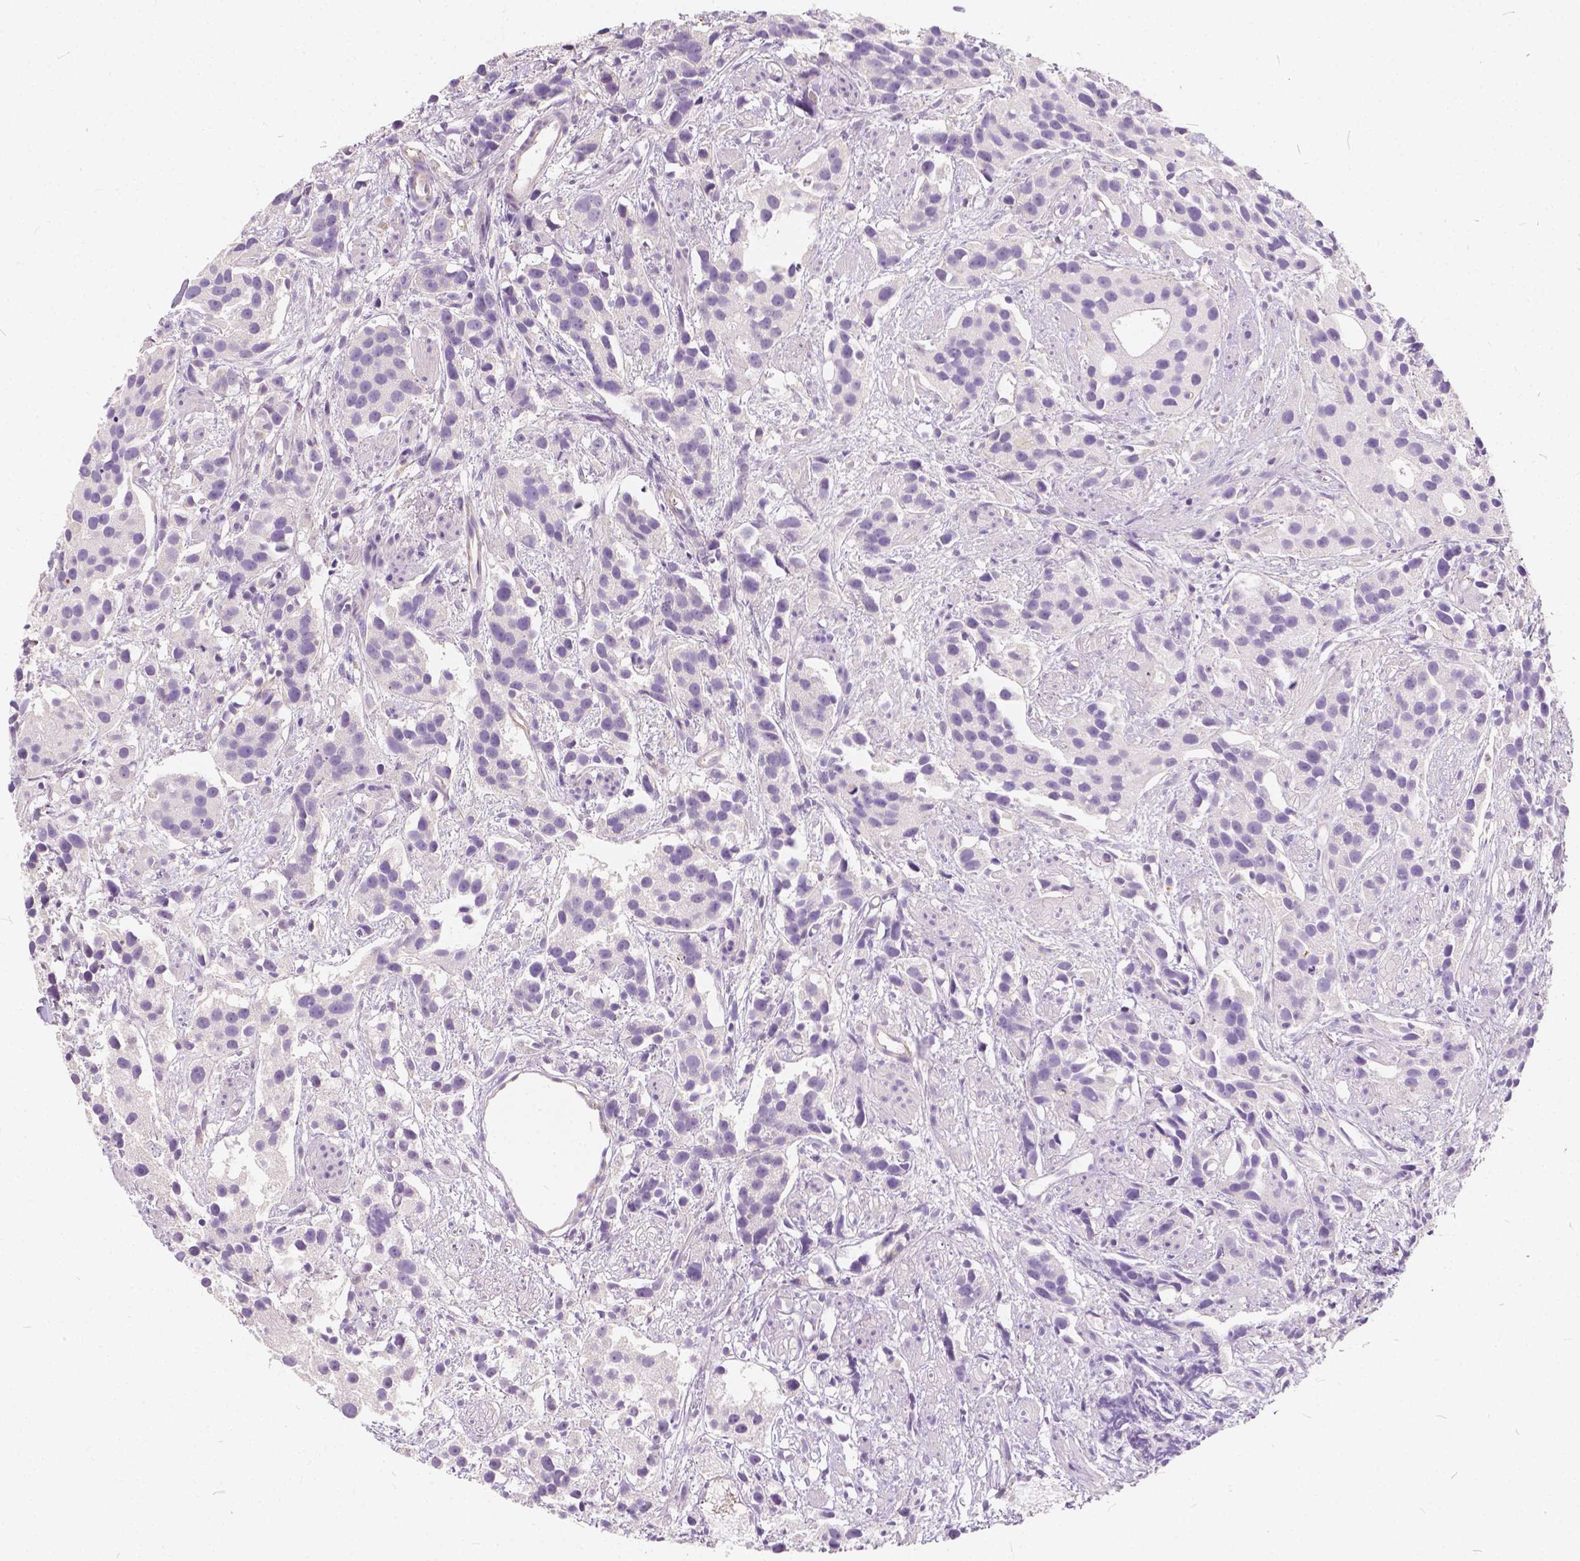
{"staining": {"intensity": "negative", "quantity": "none", "location": "none"}, "tissue": "prostate cancer", "cell_type": "Tumor cells", "image_type": "cancer", "snomed": [{"axis": "morphology", "description": "Adenocarcinoma, High grade"}, {"axis": "topography", "description": "Prostate"}], "caption": "There is no significant staining in tumor cells of high-grade adenocarcinoma (prostate).", "gene": "KIAA0513", "patient": {"sex": "male", "age": 68}}